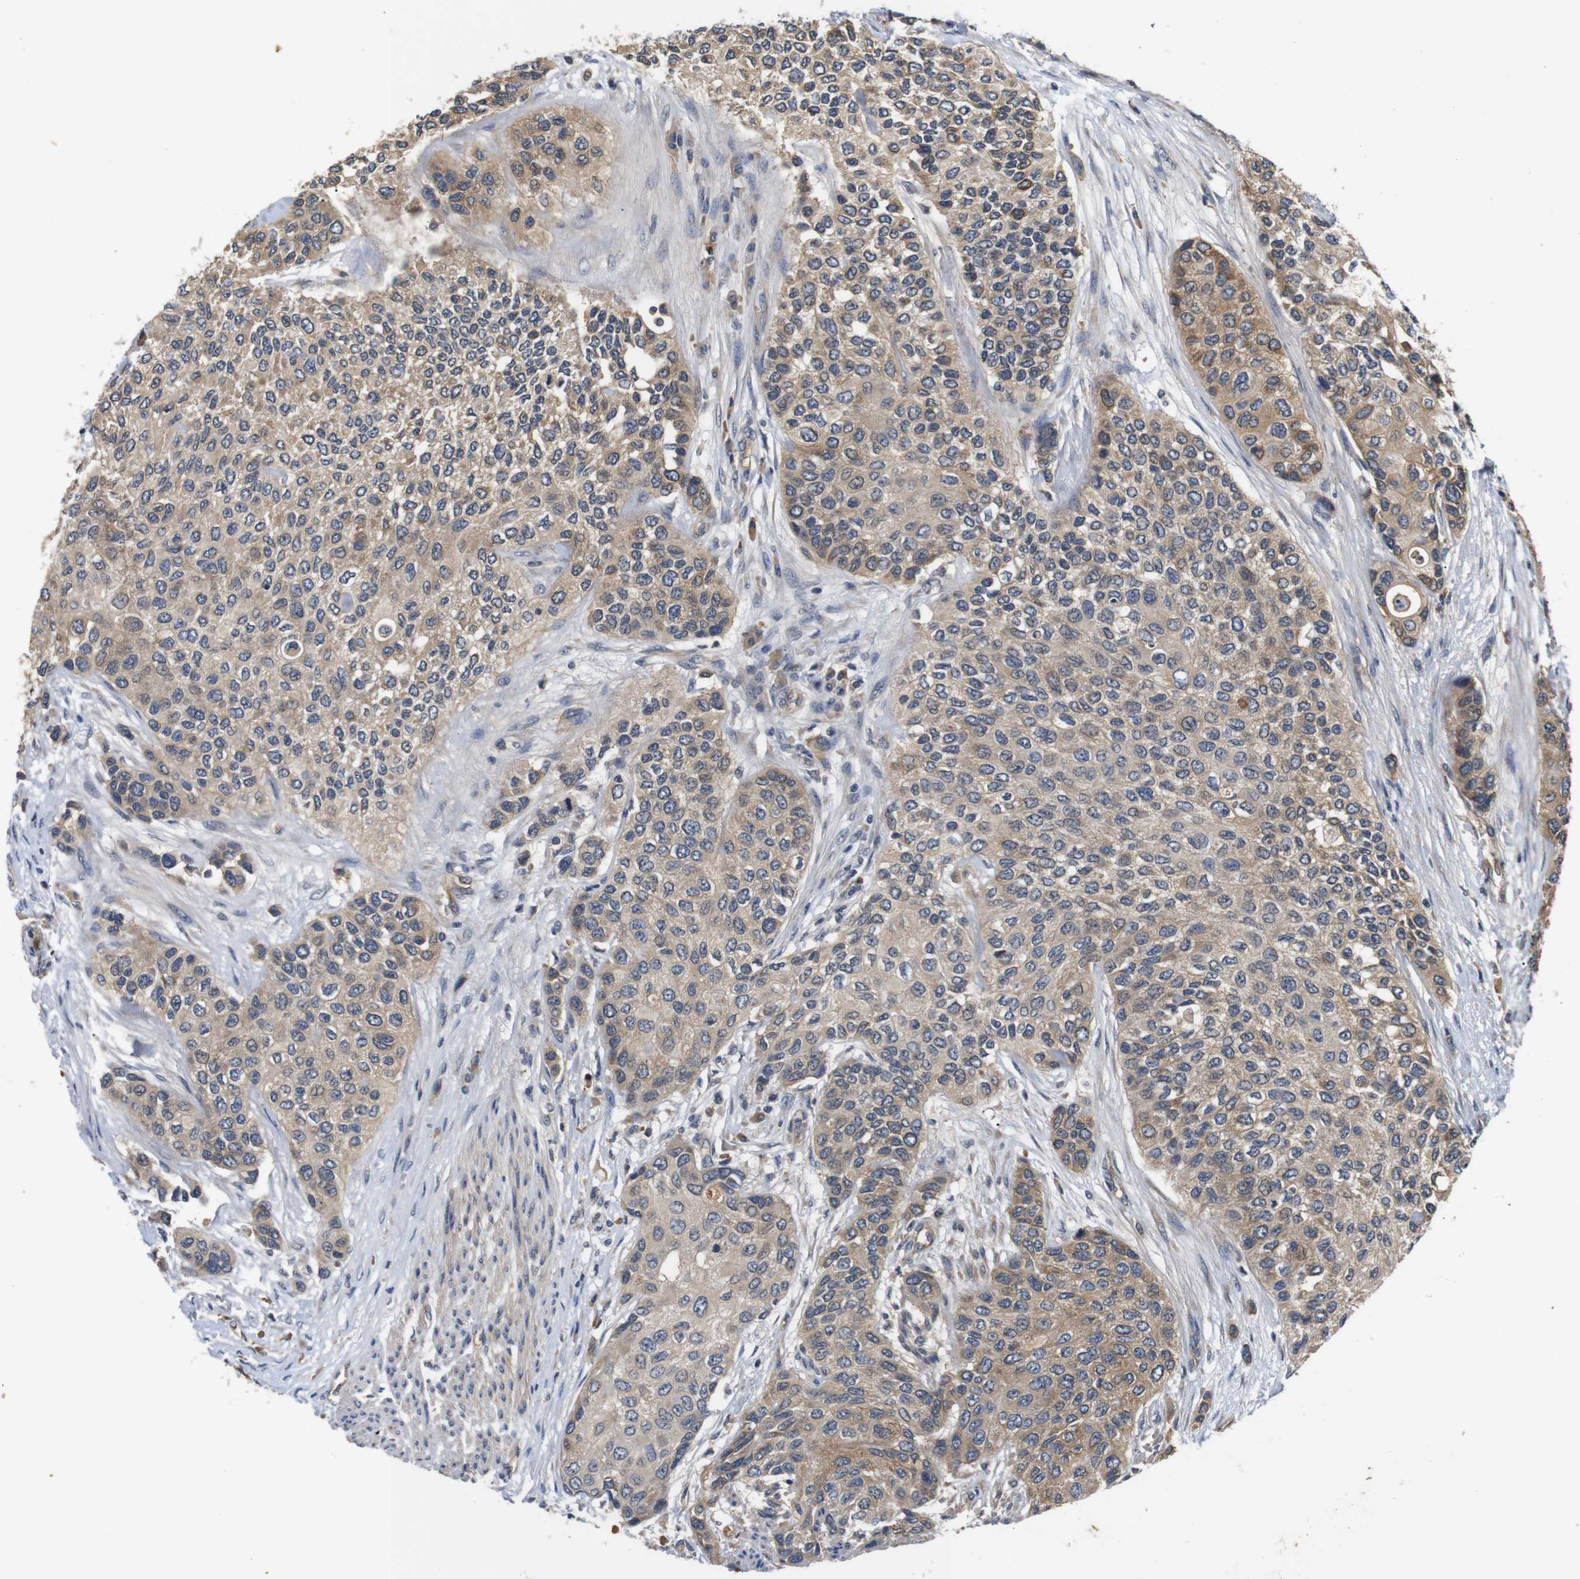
{"staining": {"intensity": "moderate", "quantity": ">75%", "location": "cytoplasmic/membranous"}, "tissue": "urothelial cancer", "cell_type": "Tumor cells", "image_type": "cancer", "snomed": [{"axis": "morphology", "description": "Urothelial carcinoma, High grade"}, {"axis": "topography", "description": "Urinary bladder"}], "caption": "DAB immunohistochemical staining of high-grade urothelial carcinoma displays moderate cytoplasmic/membranous protein expression in approximately >75% of tumor cells.", "gene": "RIPK1", "patient": {"sex": "female", "age": 56}}